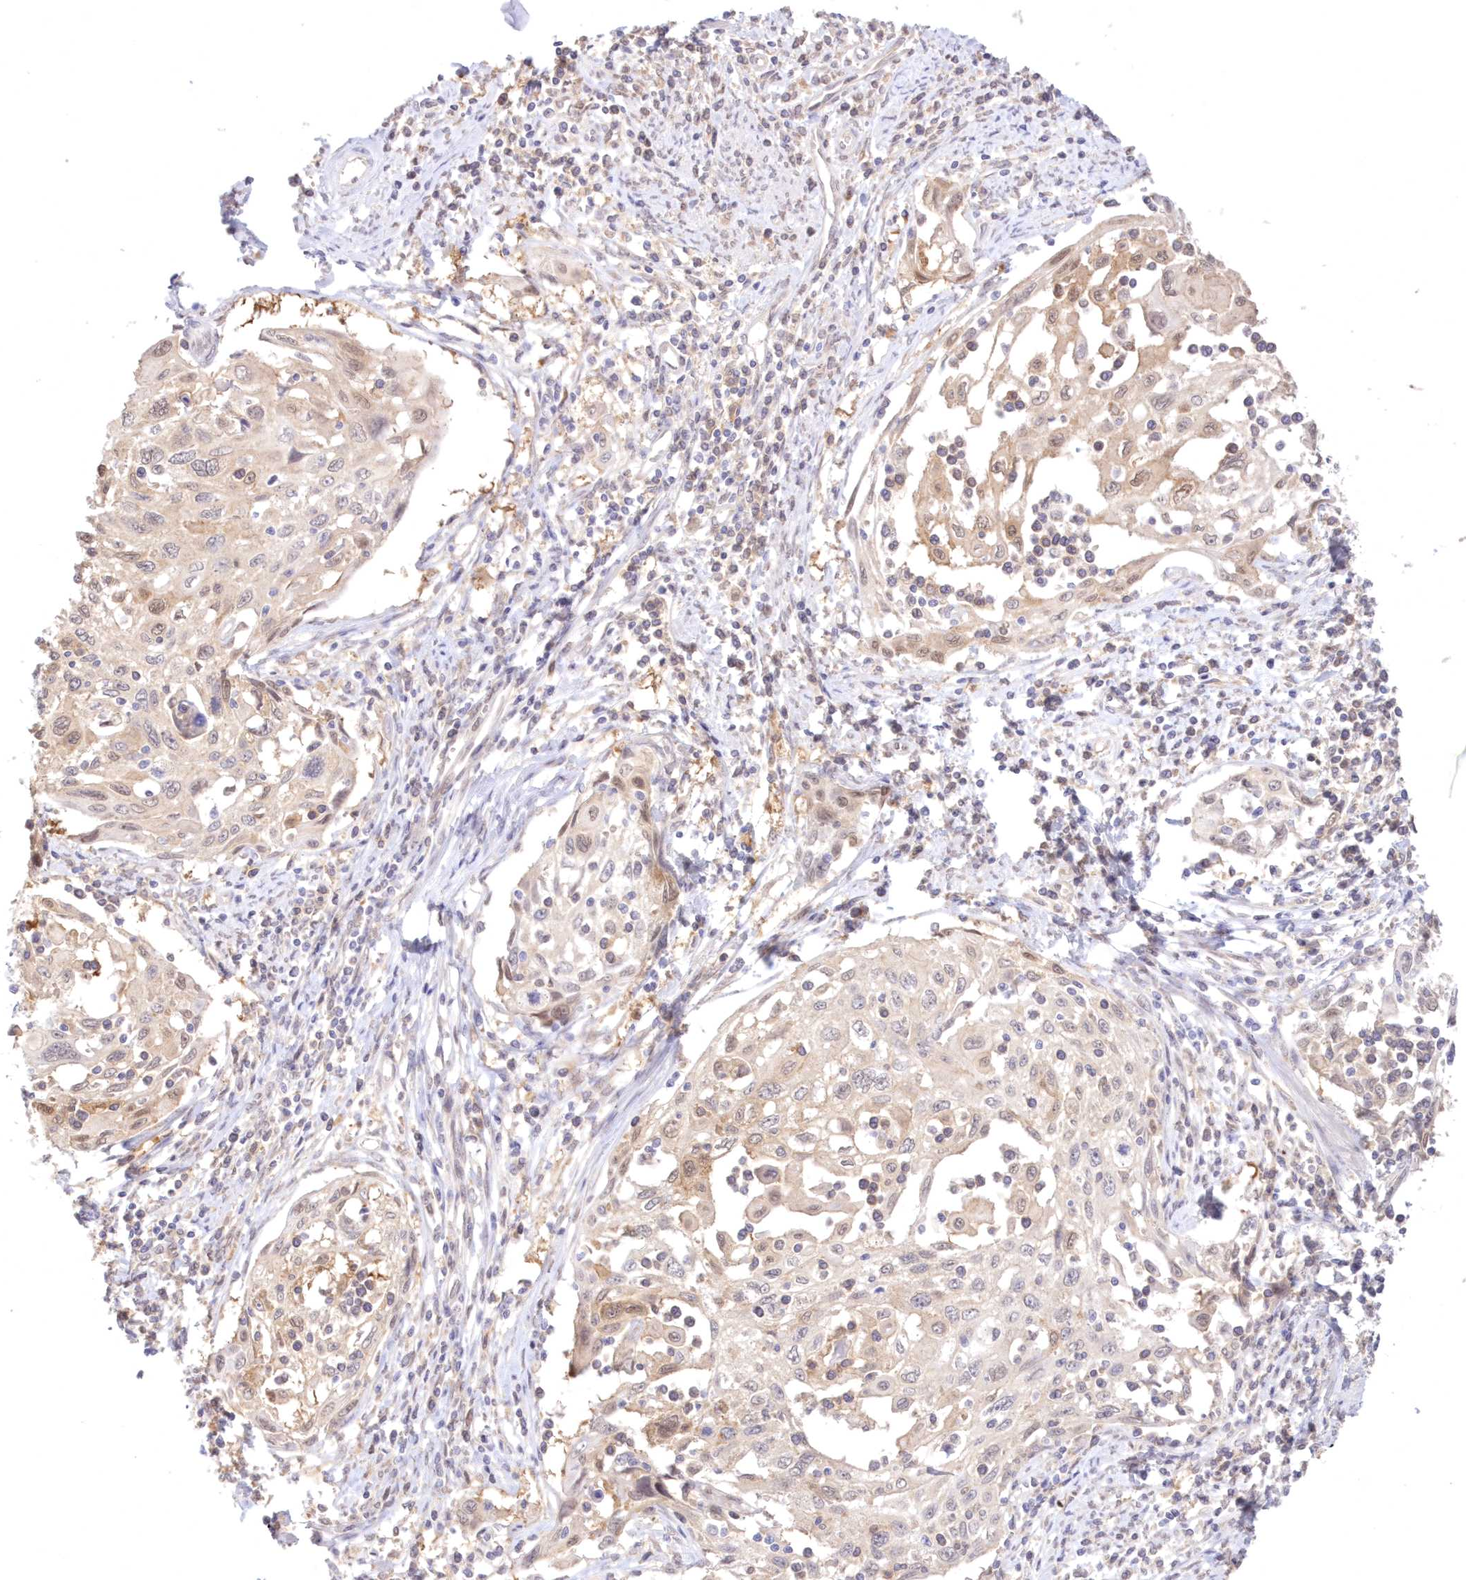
{"staining": {"intensity": "weak", "quantity": "25%-75%", "location": "cytoplasmic/membranous,nuclear"}, "tissue": "cervical cancer", "cell_type": "Tumor cells", "image_type": "cancer", "snomed": [{"axis": "morphology", "description": "Squamous cell carcinoma, NOS"}, {"axis": "topography", "description": "Cervix"}], "caption": "This histopathology image reveals immunohistochemistry (IHC) staining of human cervical cancer (squamous cell carcinoma), with low weak cytoplasmic/membranous and nuclear expression in about 25%-75% of tumor cells.", "gene": "RNPEP", "patient": {"sex": "female", "age": 70}}